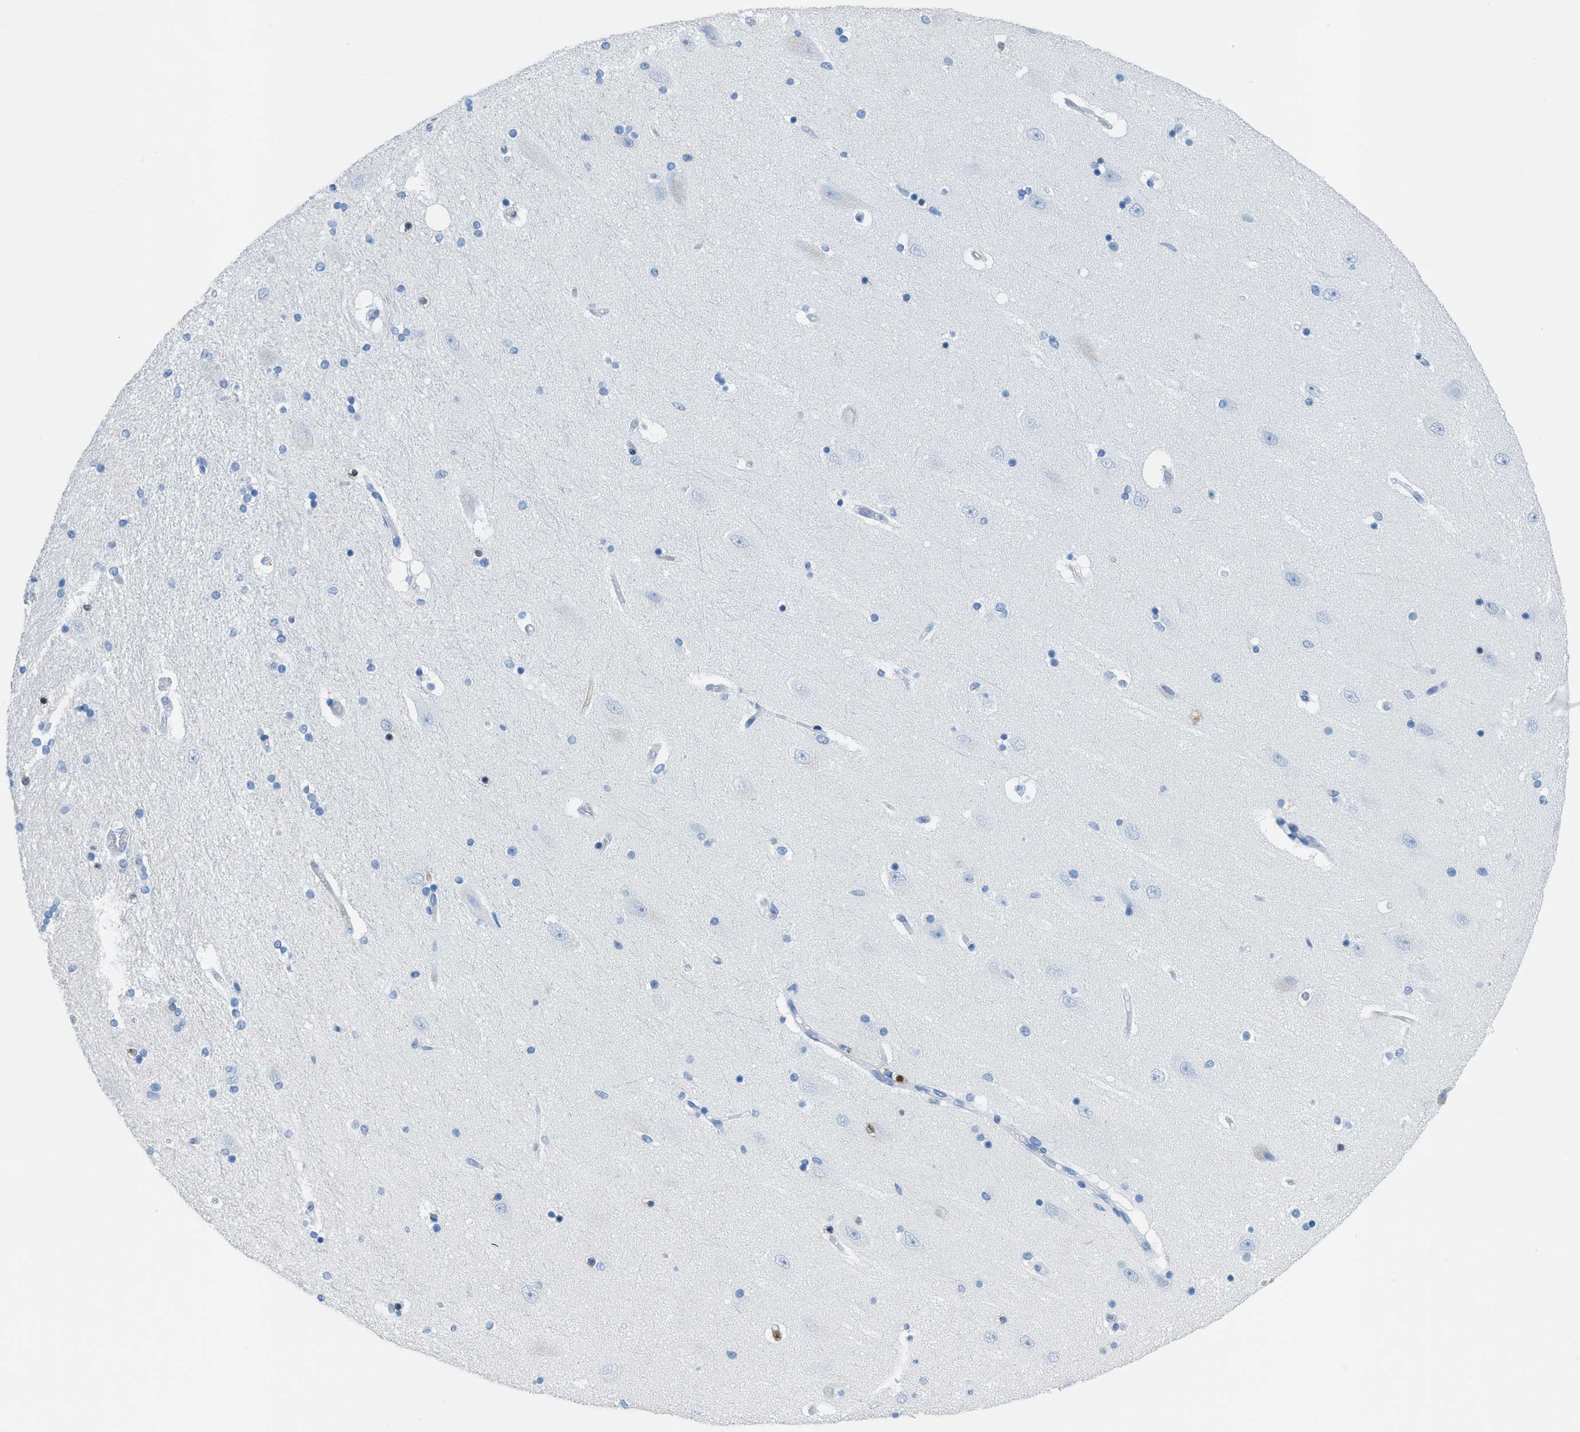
{"staining": {"intensity": "negative", "quantity": "none", "location": "none"}, "tissue": "hippocampus", "cell_type": "Glial cells", "image_type": "normal", "snomed": [{"axis": "morphology", "description": "Normal tissue, NOS"}, {"axis": "topography", "description": "Hippocampus"}], "caption": "This is an IHC histopathology image of benign hippocampus. There is no positivity in glial cells.", "gene": "CDKN2A", "patient": {"sex": "female", "age": 54}}